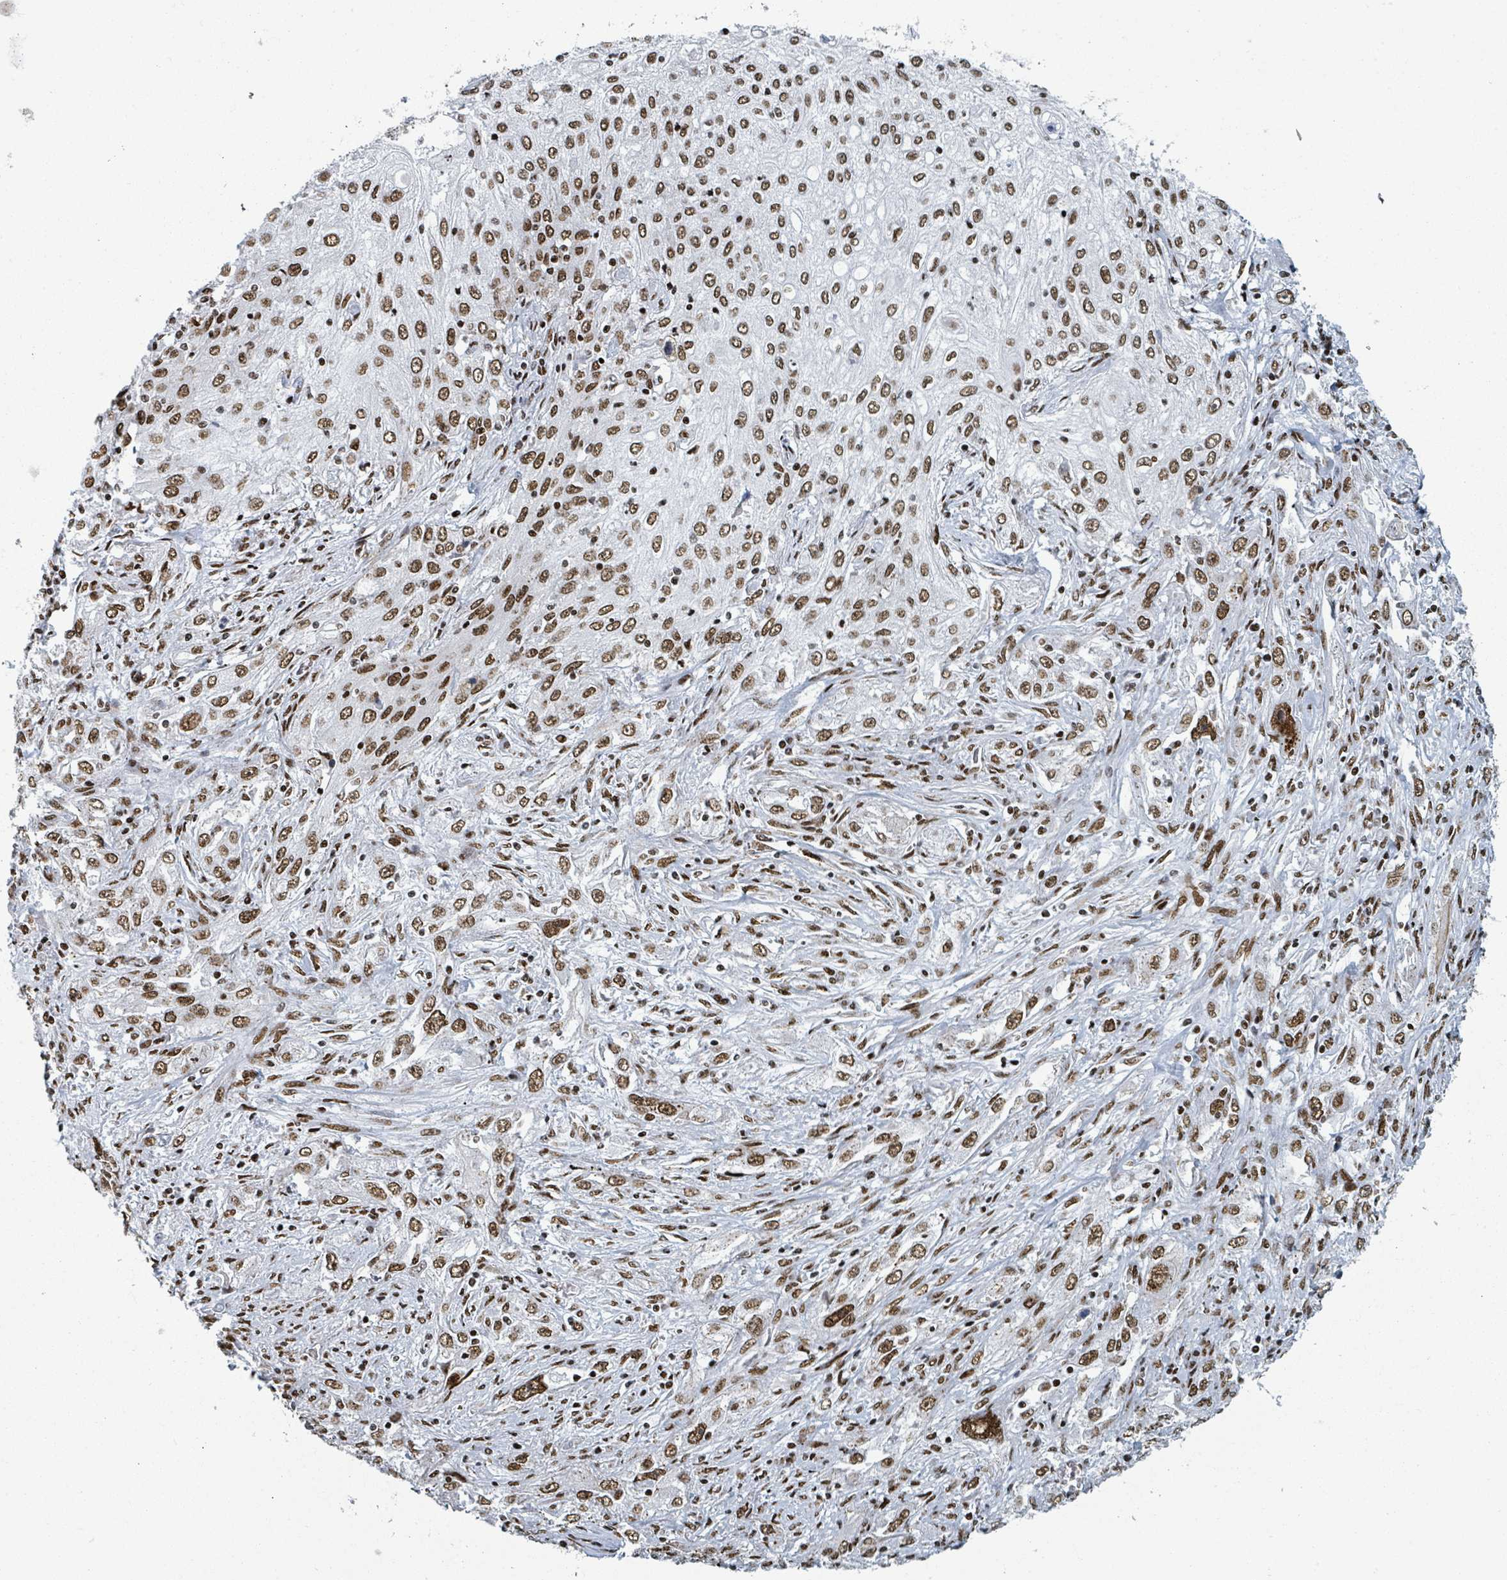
{"staining": {"intensity": "moderate", "quantity": ">75%", "location": "nuclear"}, "tissue": "lung cancer", "cell_type": "Tumor cells", "image_type": "cancer", "snomed": [{"axis": "morphology", "description": "Squamous cell carcinoma, NOS"}, {"axis": "topography", "description": "Lung"}], "caption": "A micrograph of lung cancer (squamous cell carcinoma) stained for a protein displays moderate nuclear brown staining in tumor cells.", "gene": "DHX16", "patient": {"sex": "female", "age": 69}}